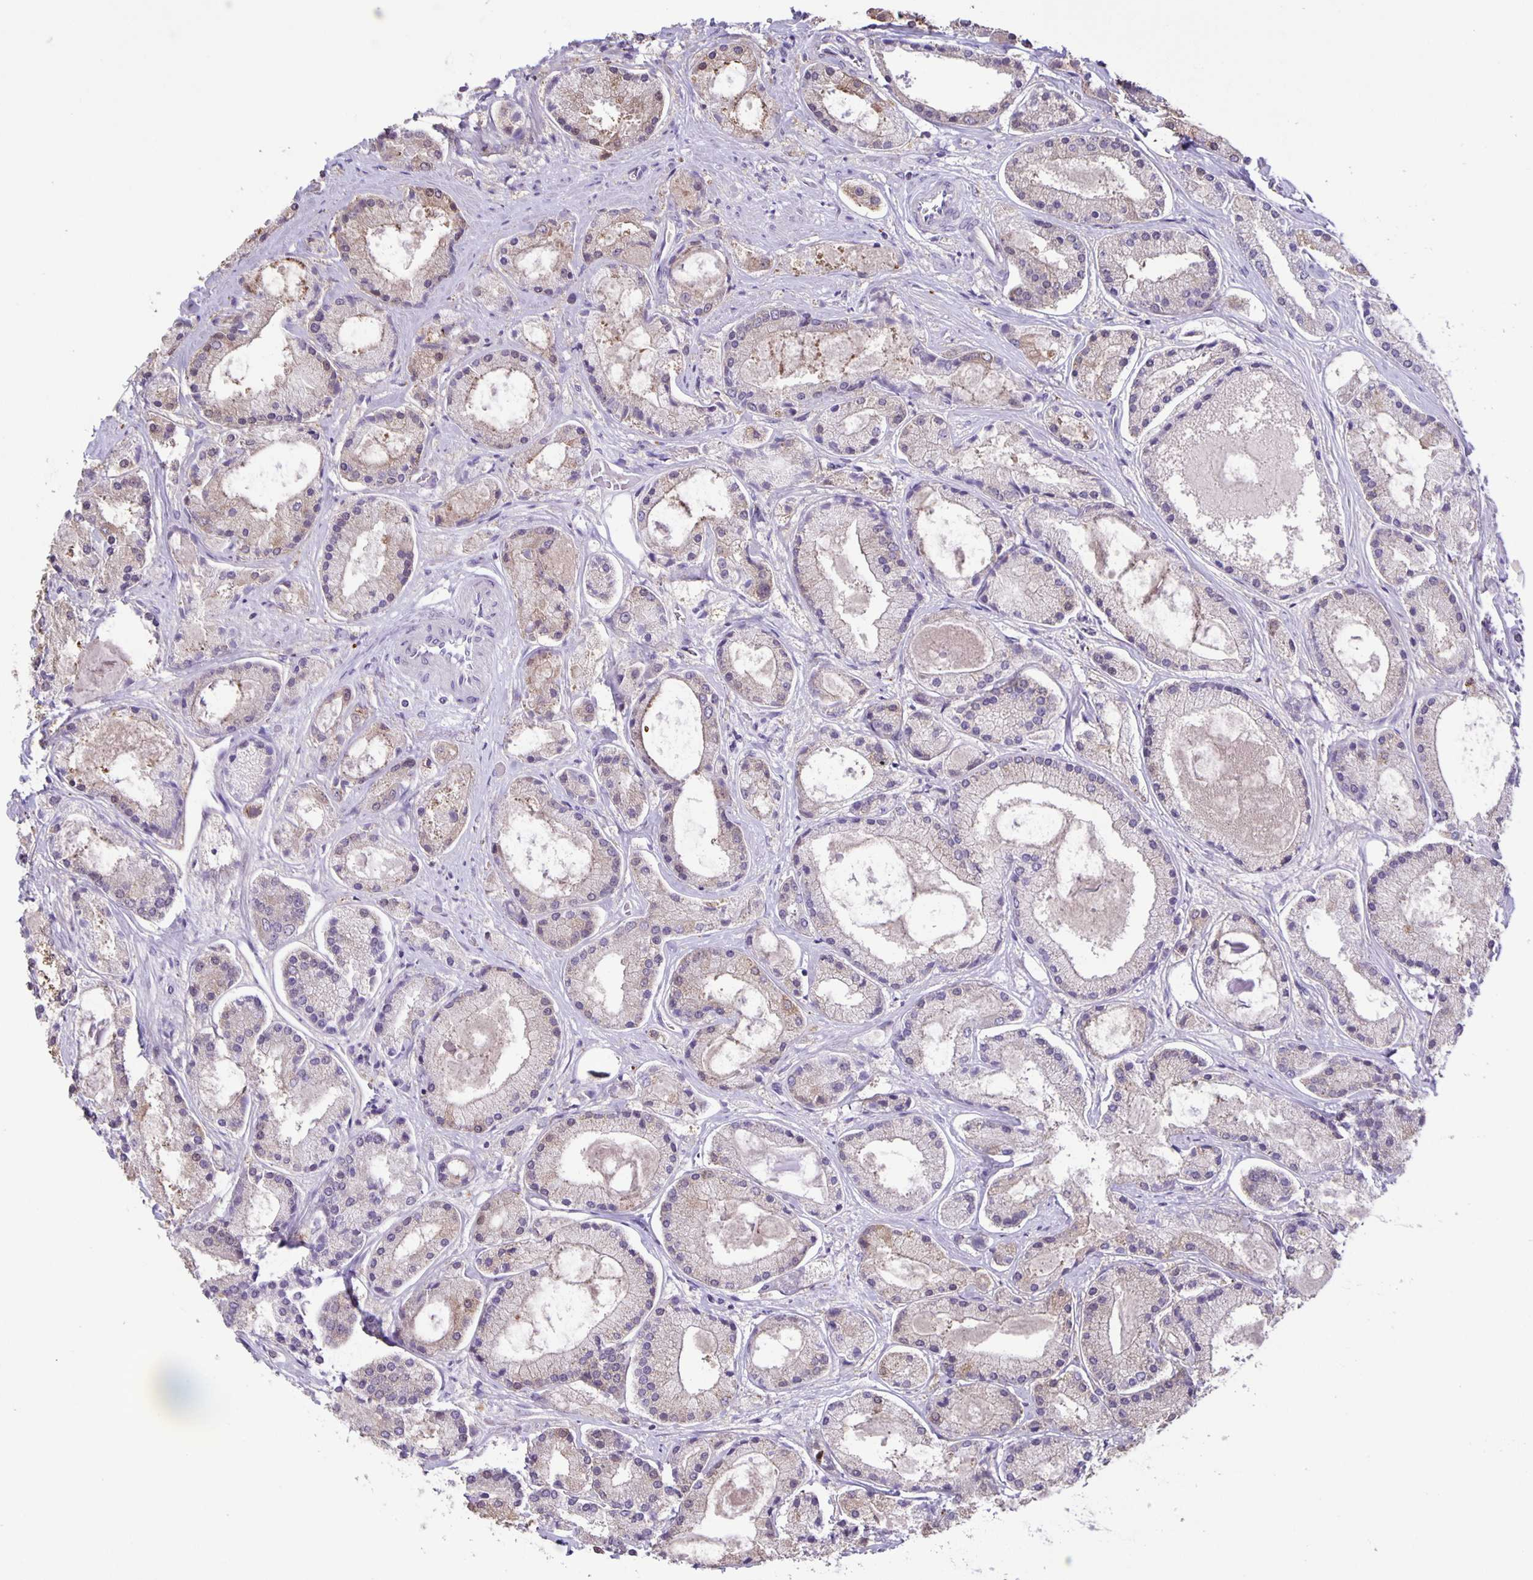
{"staining": {"intensity": "weak", "quantity": "<25%", "location": "cytoplasmic/membranous"}, "tissue": "prostate cancer", "cell_type": "Tumor cells", "image_type": "cancer", "snomed": [{"axis": "morphology", "description": "Adenocarcinoma, High grade"}, {"axis": "topography", "description": "Prostate"}], "caption": "The micrograph demonstrates no significant staining in tumor cells of high-grade adenocarcinoma (prostate). (Immunohistochemistry (ihc), brightfield microscopy, high magnification).", "gene": "MAPK12", "patient": {"sex": "male", "age": 67}}